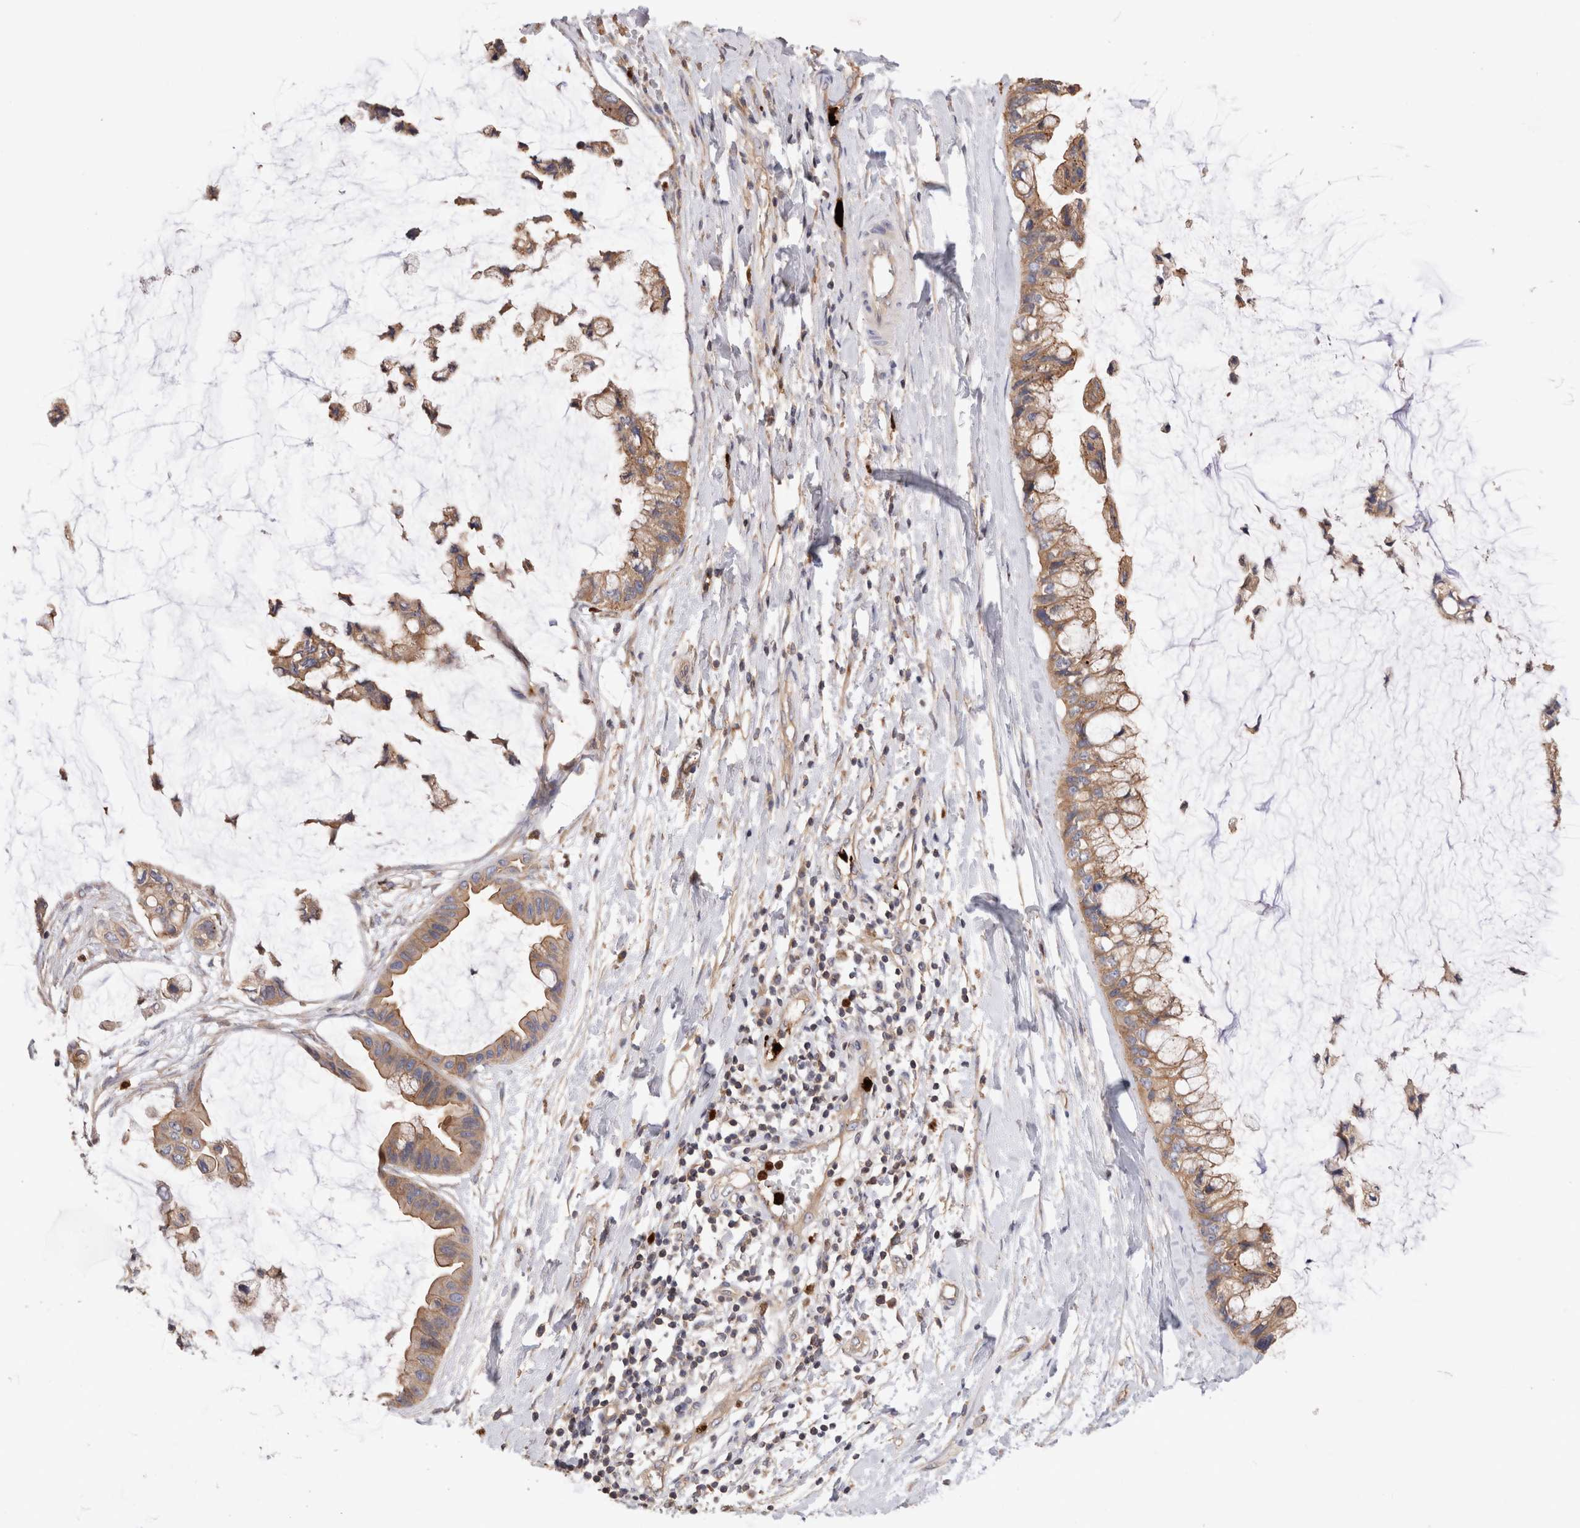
{"staining": {"intensity": "weak", "quantity": ">75%", "location": "cytoplasmic/membranous"}, "tissue": "ovarian cancer", "cell_type": "Tumor cells", "image_type": "cancer", "snomed": [{"axis": "morphology", "description": "Cystadenocarcinoma, mucinous, NOS"}, {"axis": "topography", "description": "Ovary"}], "caption": "Protein staining by immunohistochemistry (IHC) displays weak cytoplasmic/membranous expression in about >75% of tumor cells in ovarian cancer (mucinous cystadenocarcinoma). (Stains: DAB (3,3'-diaminobenzidine) in brown, nuclei in blue, Microscopy: brightfield microscopy at high magnification).", "gene": "NXT2", "patient": {"sex": "female", "age": 39}}